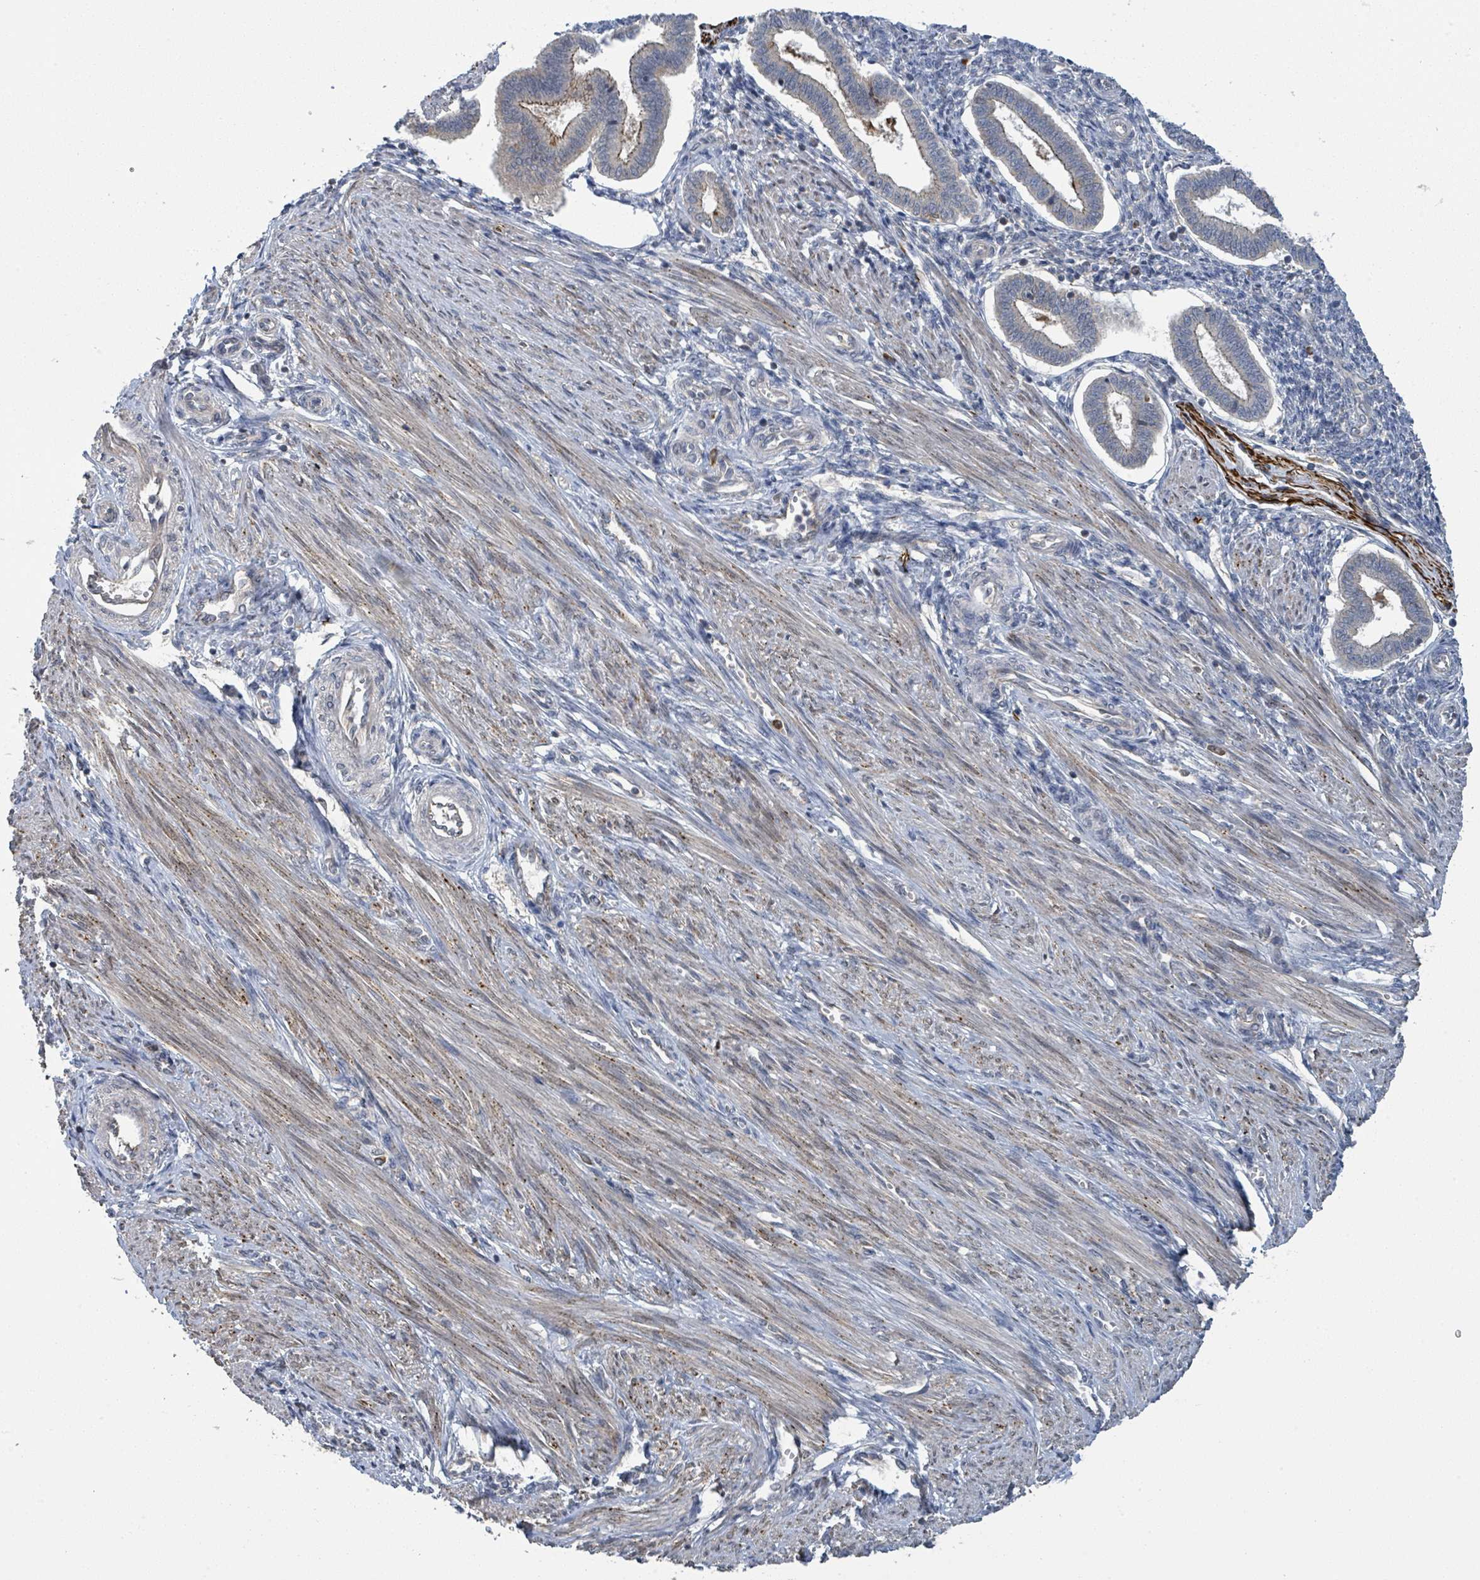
{"staining": {"intensity": "weak", "quantity": "25%-75%", "location": "cytoplasmic/membranous"}, "tissue": "endometrium", "cell_type": "Cells in endometrial stroma", "image_type": "normal", "snomed": [{"axis": "morphology", "description": "Normal tissue, NOS"}, {"axis": "topography", "description": "Endometrium"}], "caption": "The micrograph shows immunohistochemical staining of normal endometrium. There is weak cytoplasmic/membranous positivity is seen in approximately 25%-75% of cells in endometrial stroma. Immunohistochemistry stains the protein in brown and the nuclei are stained blue.", "gene": "CCDC121", "patient": {"sex": "female", "age": 24}}